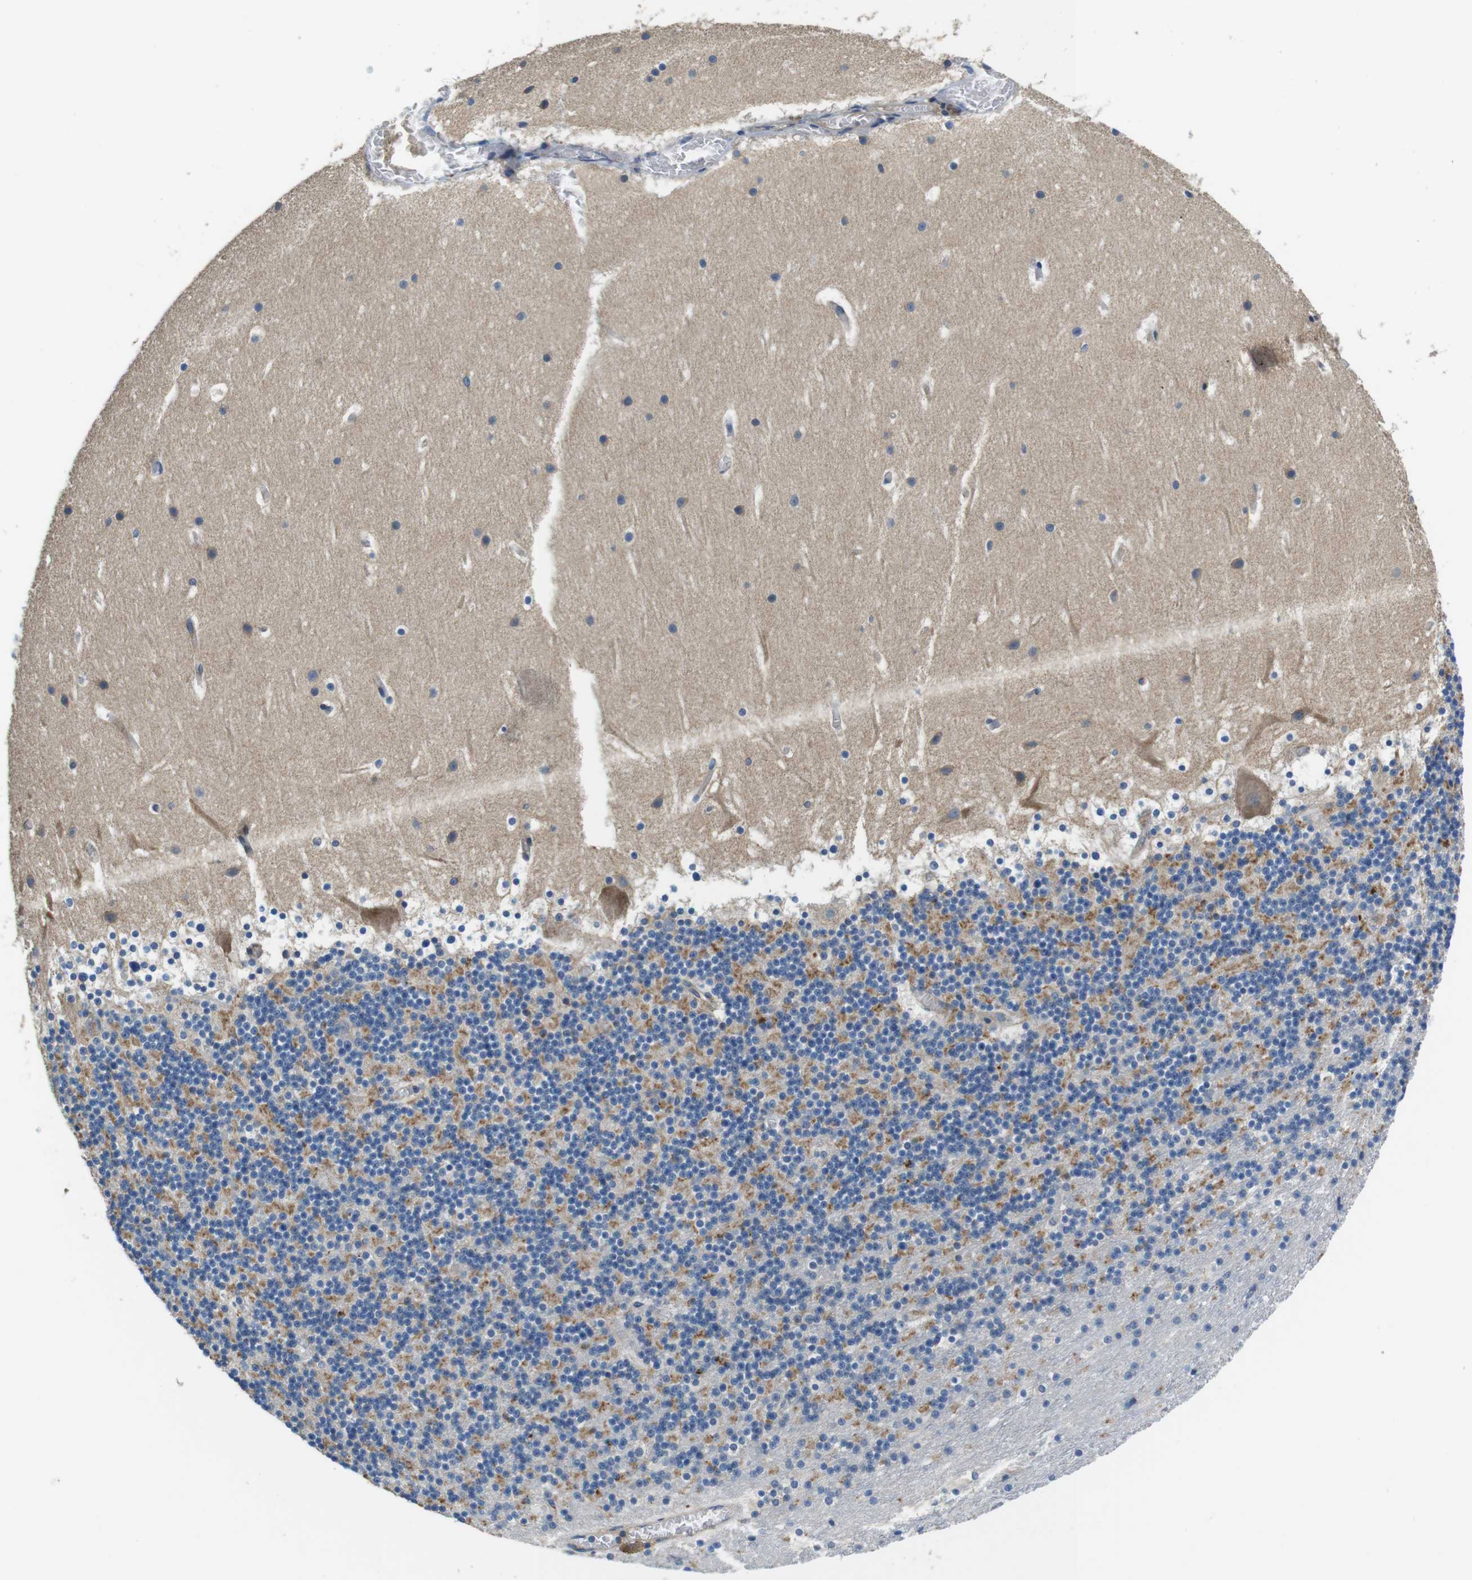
{"staining": {"intensity": "moderate", "quantity": "<25%", "location": "cytoplasmic/membranous"}, "tissue": "cerebellum", "cell_type": "Cells in granular layer", "image_type": "normal", "snomed": [{"axis": "morphology", "description": "Normal tissue, NOS"}, {"axis": "topography", "description": "Cerebellum"}], "caption": "Protein staining of benign cerebellum reveals moderate cytoplasmic/membranous expression in about <25% of cells in granular layer.", "gene": "DENND4C", "patient": {"sex": "male", "age": 45}}